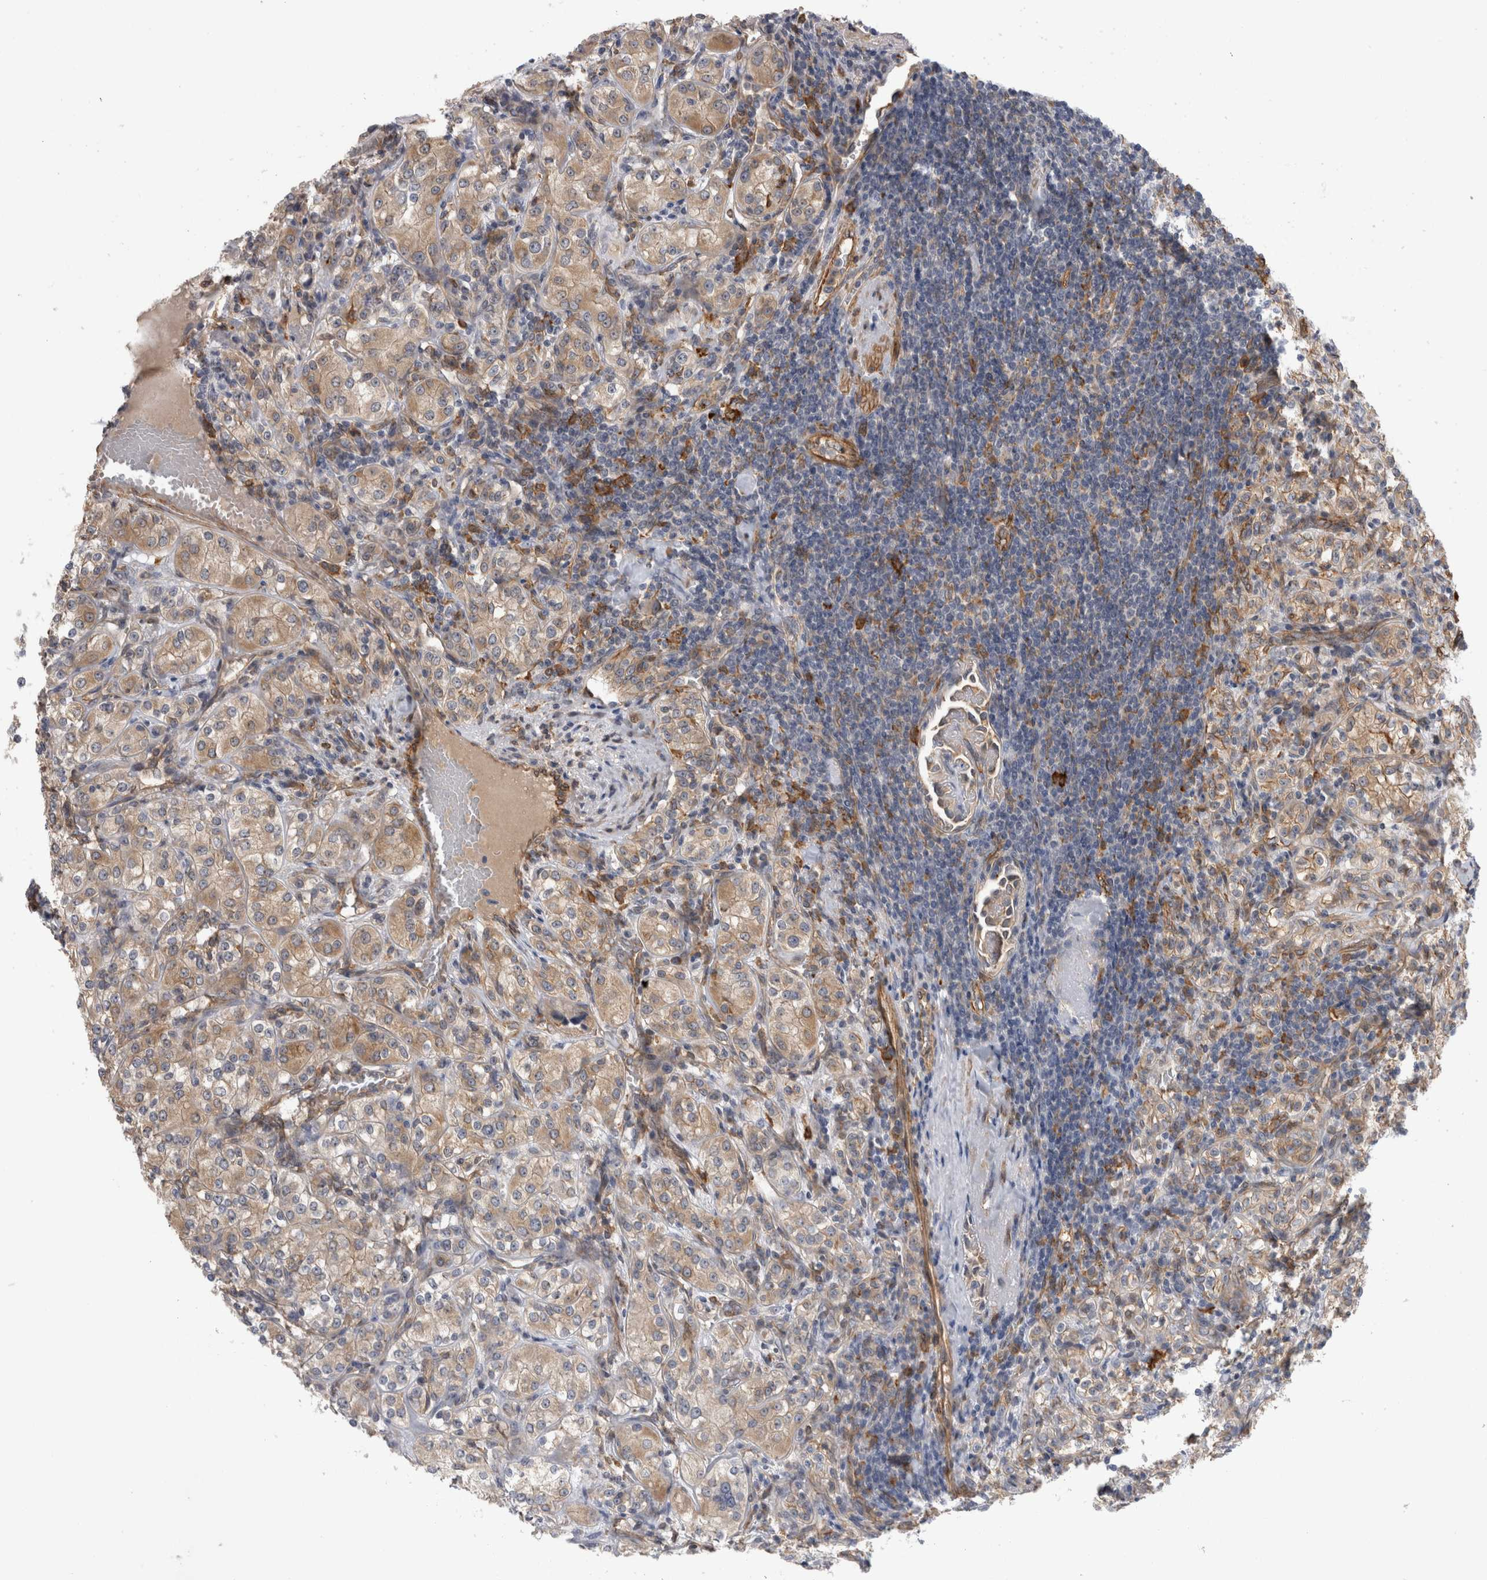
{"staining": {"intensity": "weak", "quantity": ">75%", "location": "cytoplasmic/membranous"}, "tissue": "renal cancer", "cell_type": "Tumor cells", "image_type": "cancer", "snomed": [{"axis": "morphology", "description": "Adenocarcinoma, NOS"}, {"axis": "topography", "description": "Kidney"}], "caption": "Renal cancer (adenocarcinoma) was stained to show a protein in brown. There is low levels of weak cytoplasmic/membranous expression in about >75% of tumor cells.", "gene": "ANKFY1", "patient": {"sex": "male", "age": 77}}